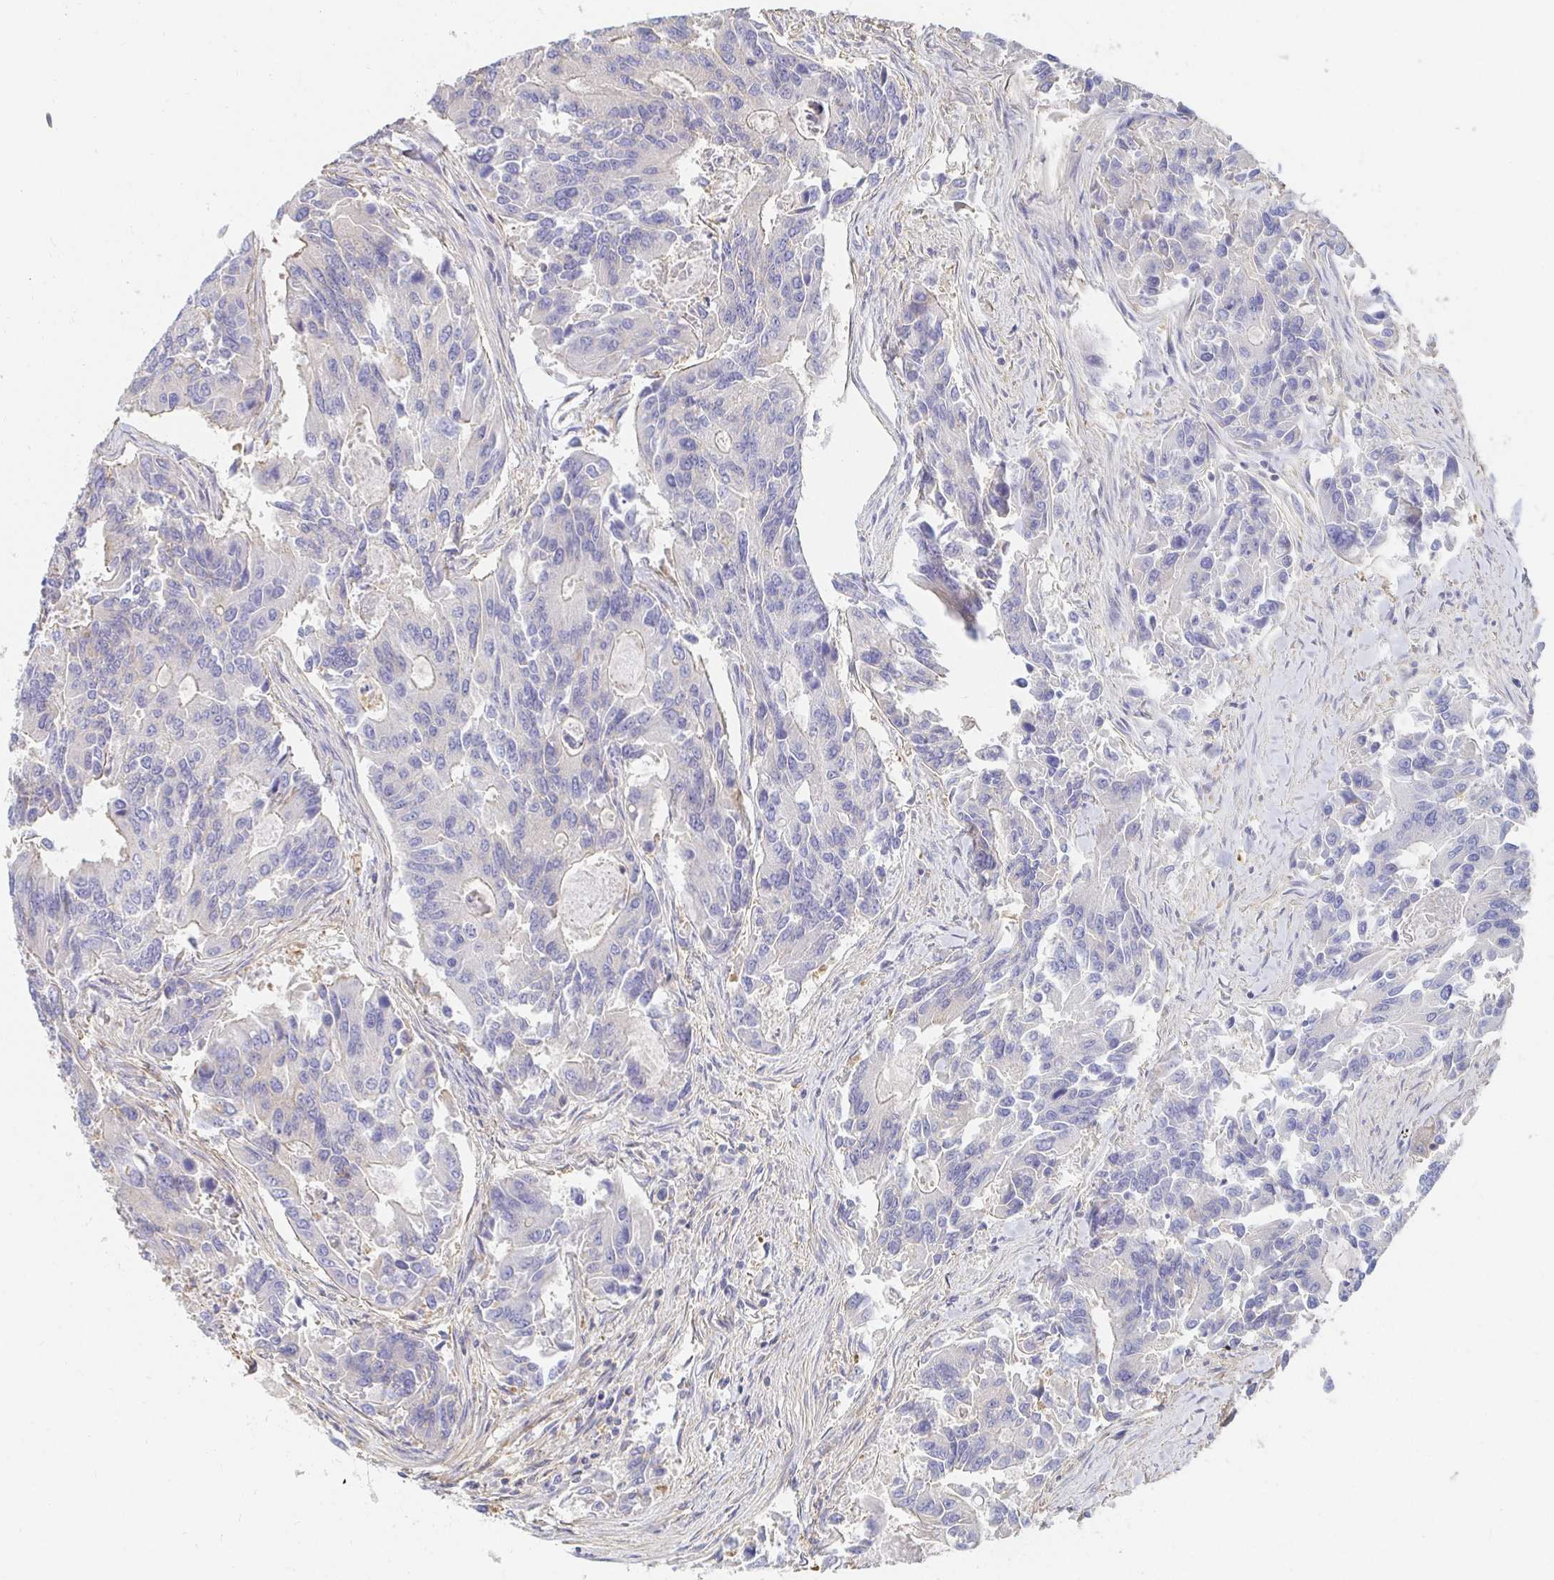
{"staining": {"intensity": "negative", "quantity": "none", "location": "none"}, "tissue": "colorectal cancer", "cell_type": "Tumor cells", "image_type": "cancer", "snomed": [{"axis": "morphology", "description": "Adenocarcinoma, NOS"}, {"axis": "topography", "description": "Colon"}], "caption": "There is no significant expression in tumor cells of colorectal cancer (adenocarcinoma). The staining is performed using DAB brown chromogen with nuclei counter-stained in using hematoxylin.", "gene": "TSPAN19", "patient": {"sex": "female", "age": 67}}